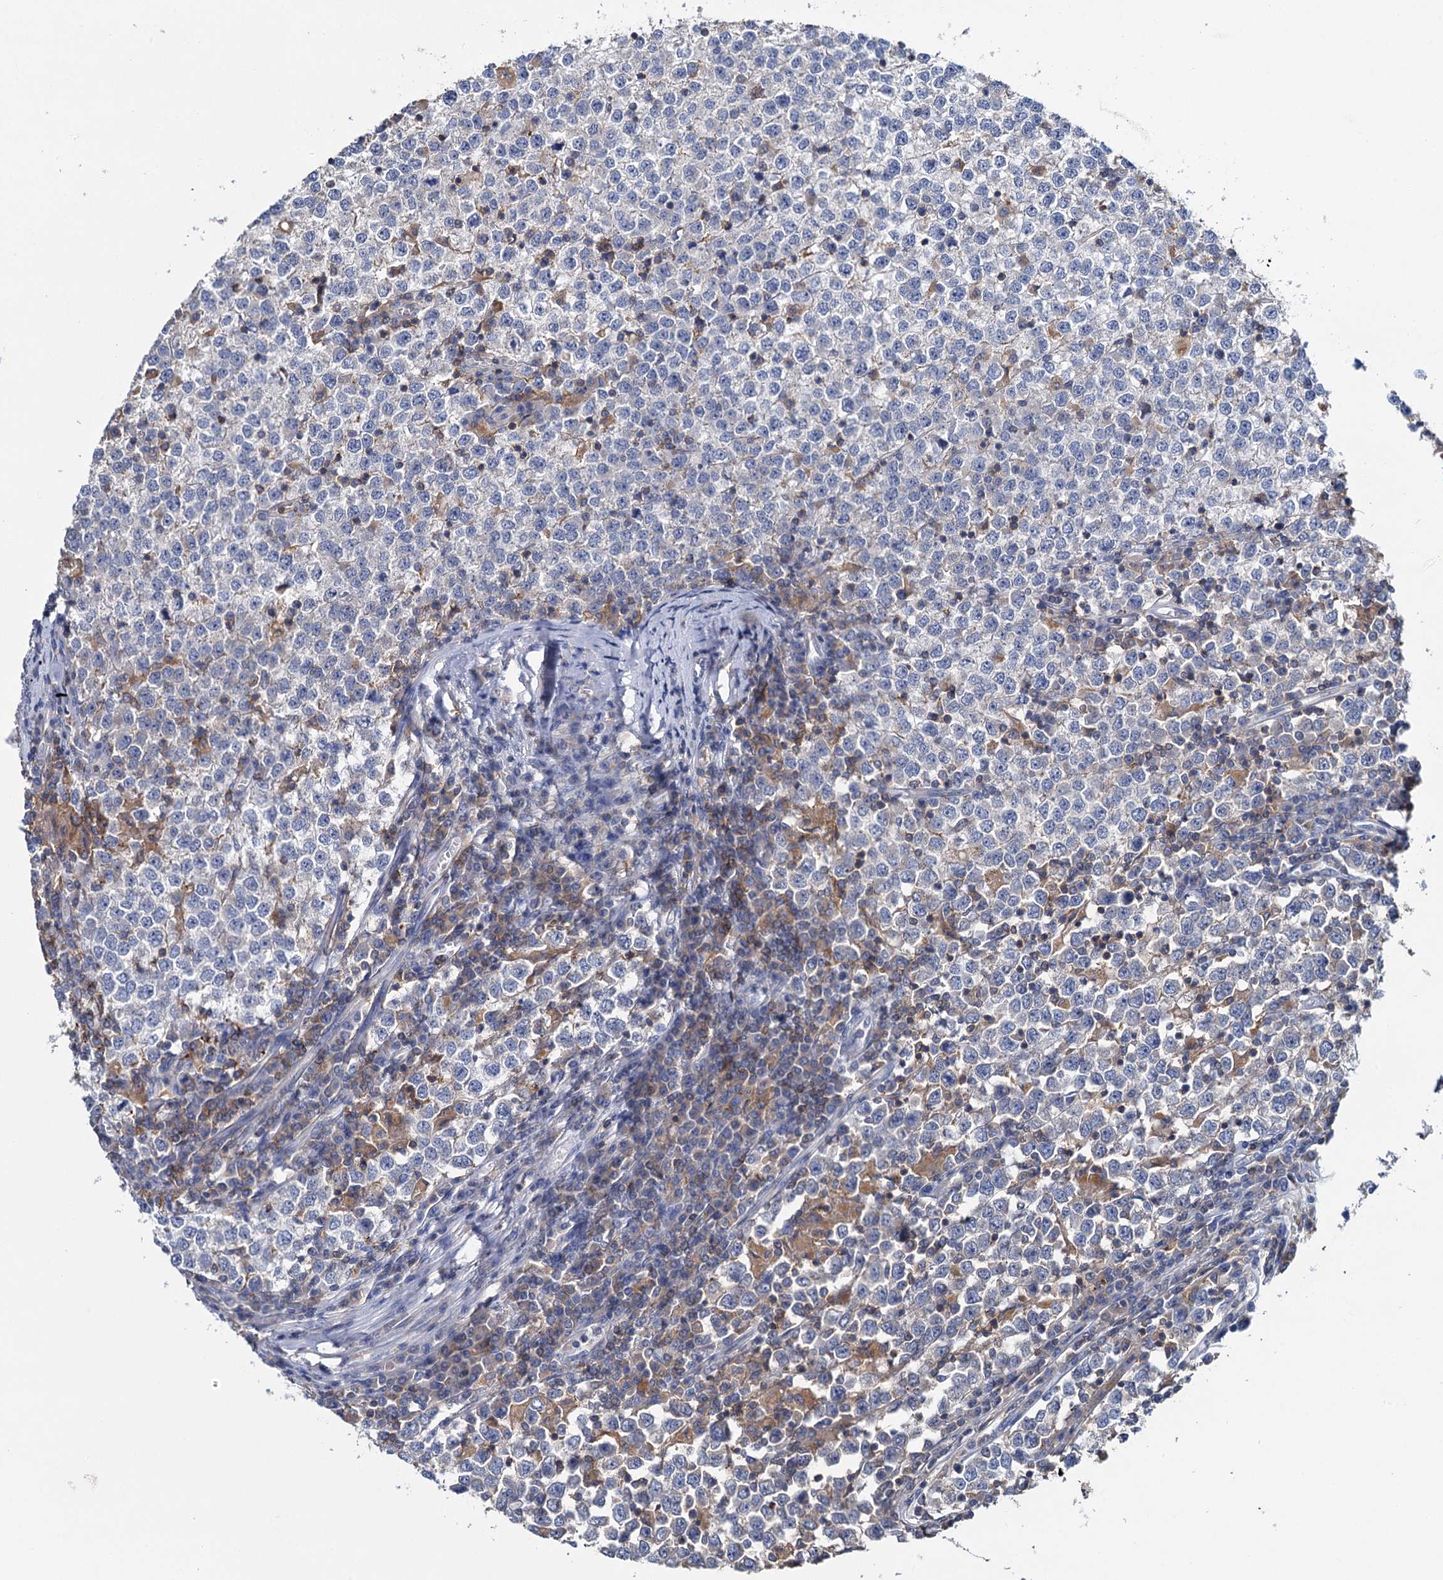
{"staining": {"intensity": "negative", "quantity": "none", "location": "none"}, "tissue": "testis cancer", "cell_type": "Tumor cells", "image_type": "cancer", "snomed": [{"axis": "morphology", "description": "Seminoma, NOS"}, {"axis": "topography", "description": "Testis"}], "caption": "IHC of human testis cancer (seminoma) reveals no expression in tumor cells.", "gene": "FGFR2", "patient": {"sex": "male", "age": 65}}